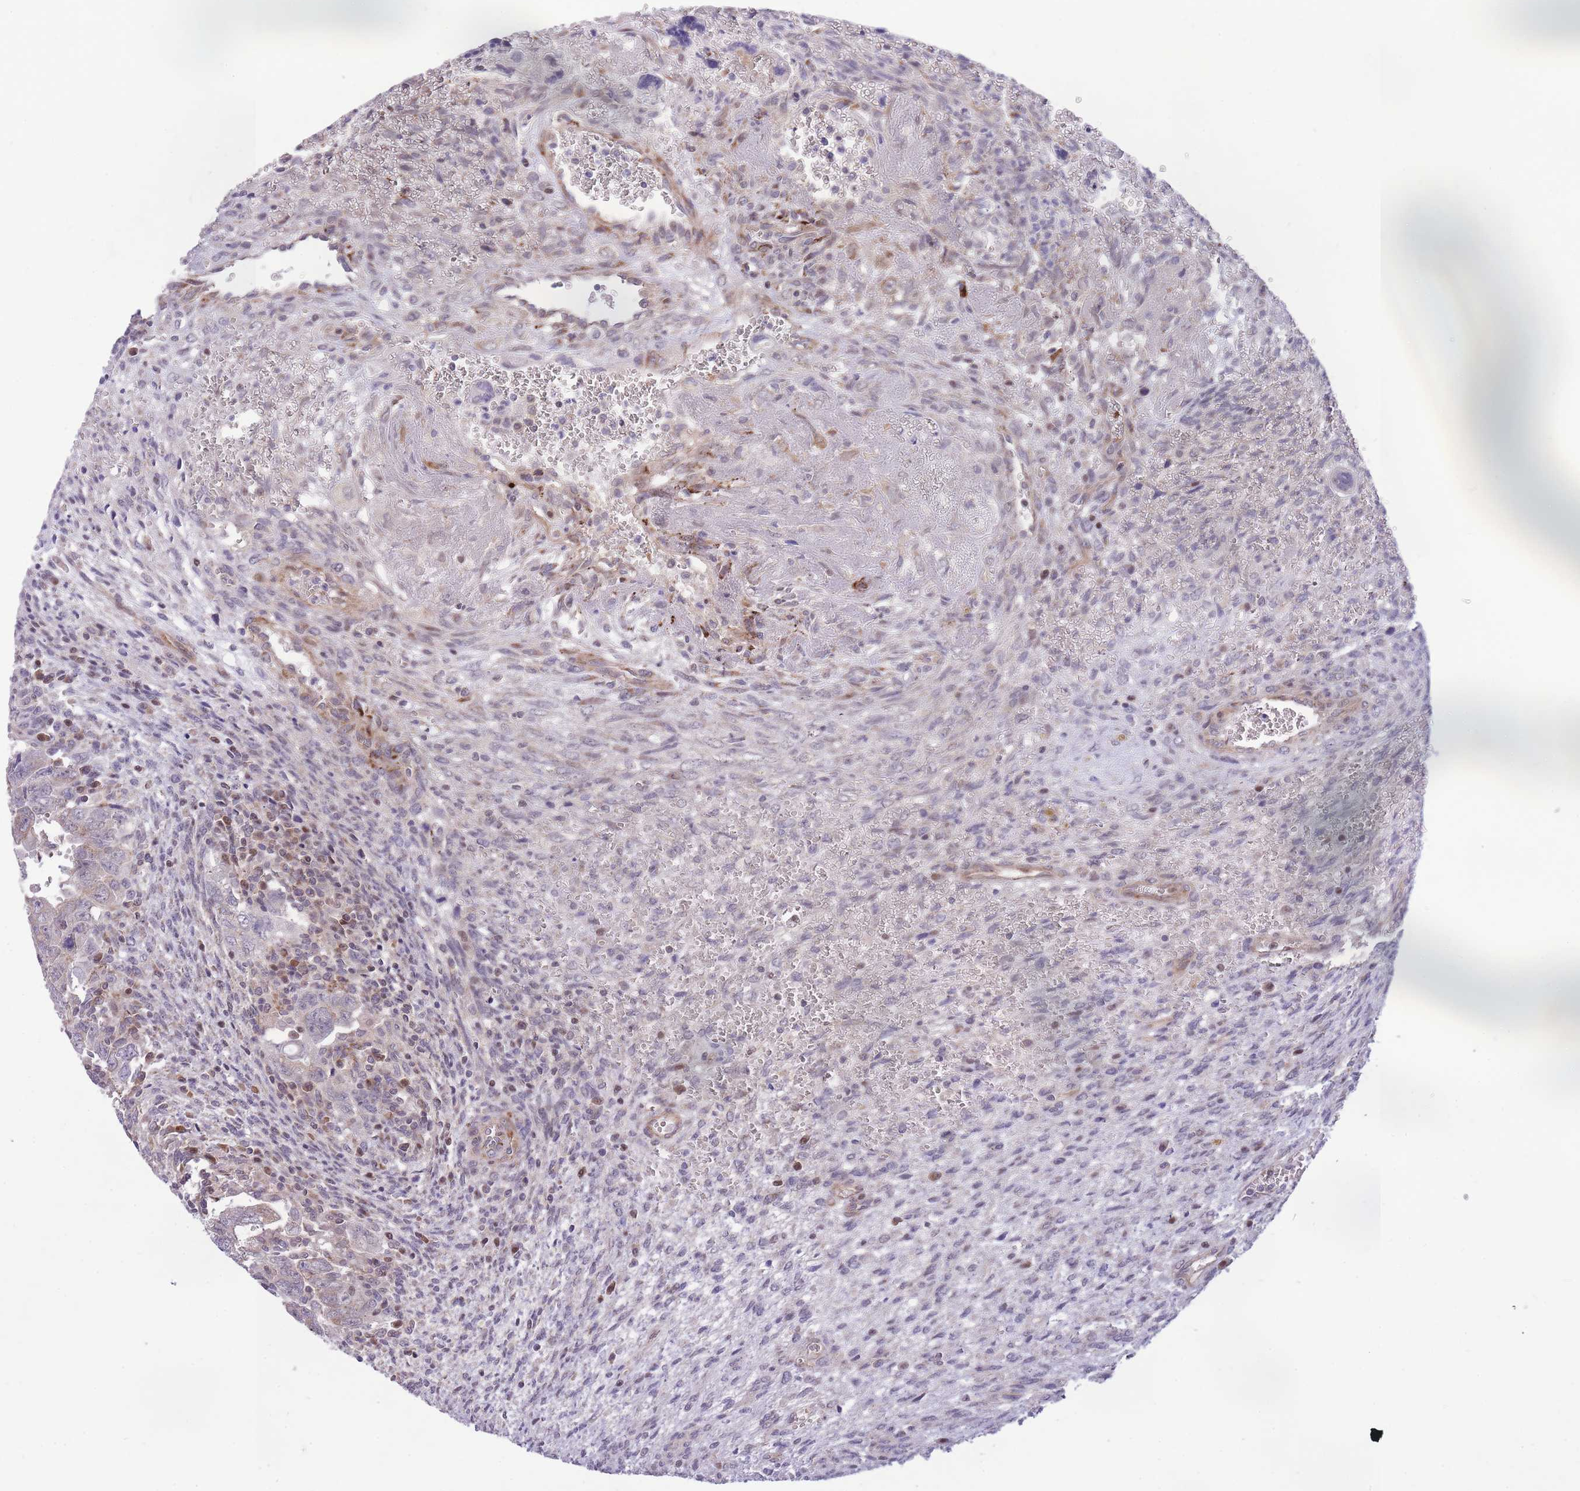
{"staining": {"intensity": "moderate", "quantity": "<25%", "location": "cytoplasmic/membranous"}, "tissue": "testis cancer", "cell_type": "Tumor cells", "image_type": "cancer", "snomed": [{"axis": "morphology", "description": "Carcinoma, Embryonal, NOS"}, {"axis": "topography", "description": "Testis"}], "caption": "Moderate cytoplasmic/membranous expression is seen in approximately <25% of tumor cells in embryonal carcinoma (testis).", "gene": "RIC8A", "patient": {"sex": "male", "age": 28}}